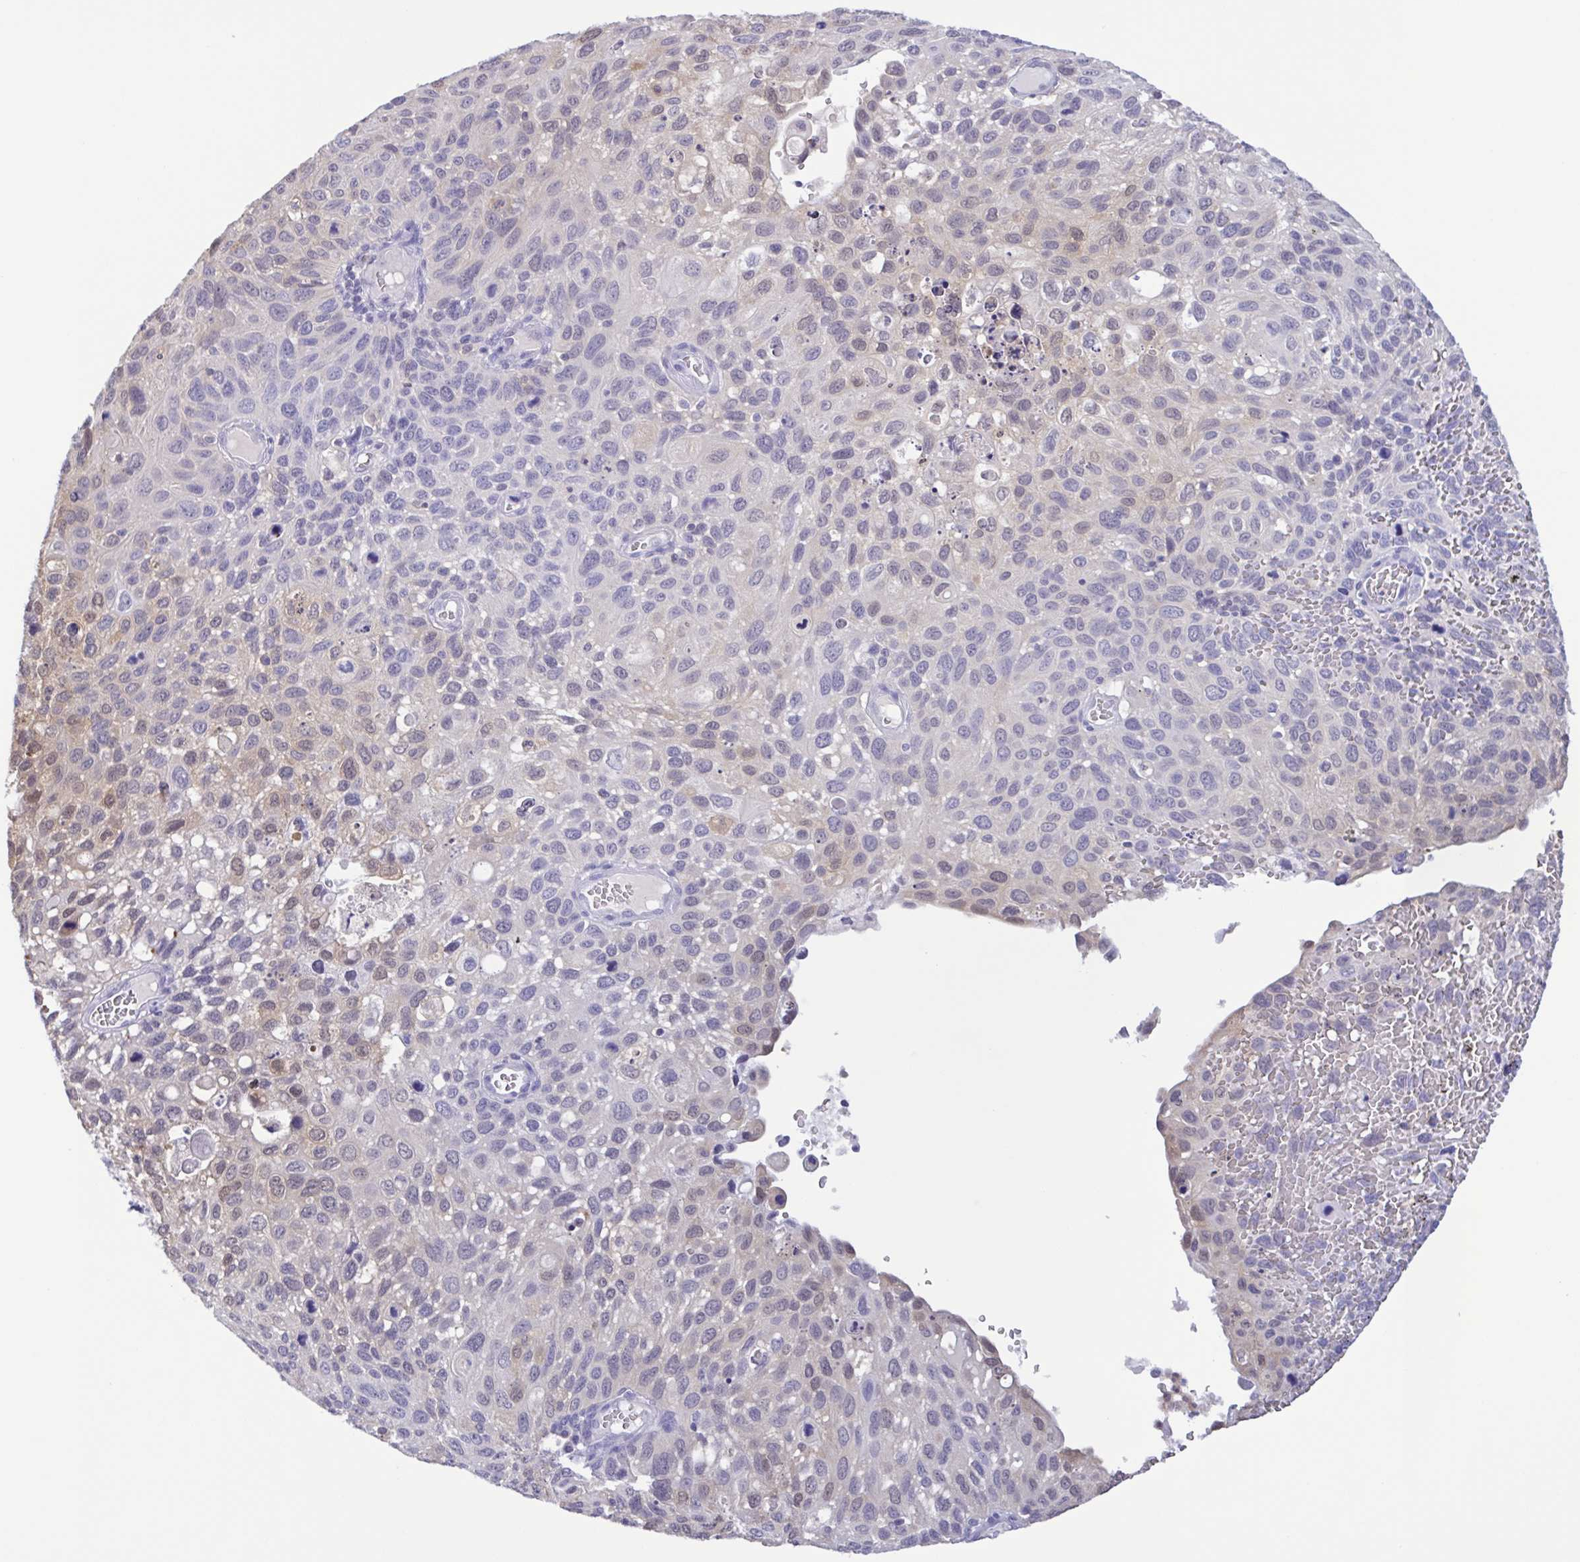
{"staining": {"intensity": "weak", "quantity": "<25%", "location": "nuclear"}, "tissue": "cervical cancer", "cell_type": "Tumor cells", "image_type": "cancer", "snomed": [{"axis": "morphology", "description": "Squamous cell carcinoma, NOS"}, {"axis": "topography", "description": "Cervix"}], "caption": "A high-resolution image shows immunohistochemistry staining of cervical cancer (squamous cell carcinoma), which shows no significant expression in tumor cells. Brightfield microscopy of IHC stained with DAB (brown) and hematoxylin (blue), captured at high magnification.", "gene": "LDHC", "patient": {"sex": "female", "age": 70}}